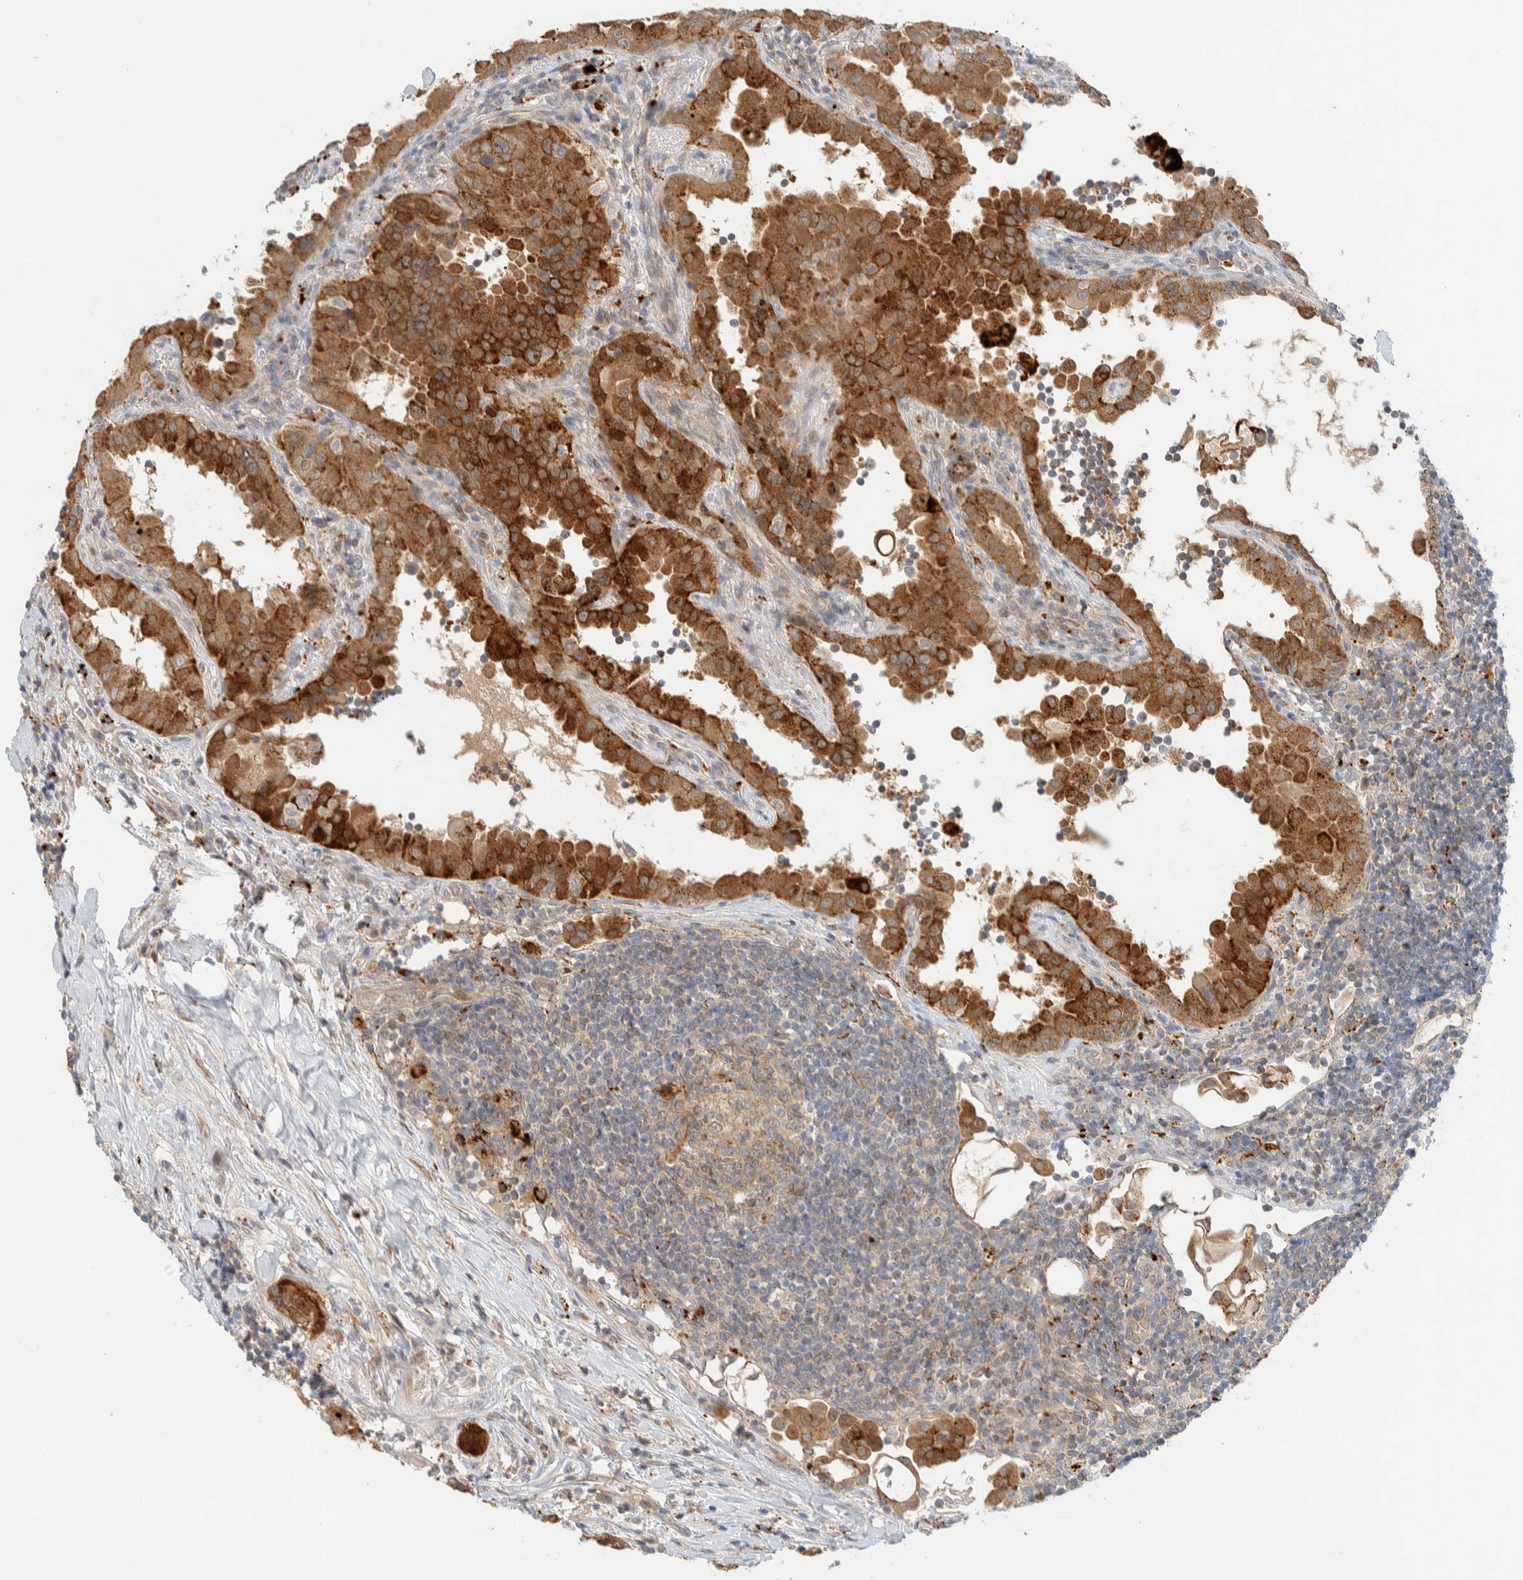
{"staining": {"intensity": "strong", "quantity": ">75%", "location": "cytoplasmic/membranous,nuclear"}, "tissue": "thyroid cancer", "cell_type": "Tumor cells", "image_type": "cancer", "snomed": [{"axis": "morphology", "description": "Papillary adenocarcinoma, NOS"}, {"axis": "topography", "description": "Thyroid gland"}], "caption": "High-magnification brightfield microscopy of papillary adenocarcinoma (thyroid) stained with DAB (3,3'-diaminobenzidine) (brown) and counterstained with hematoxylin (blue). tumor cells exhibit strong cytoplasmic/membranous and nuclear positivity is seen in approximately>75% of cells.", "gene": "GCLM", "patient": {"sex": "male", "age": 33}}